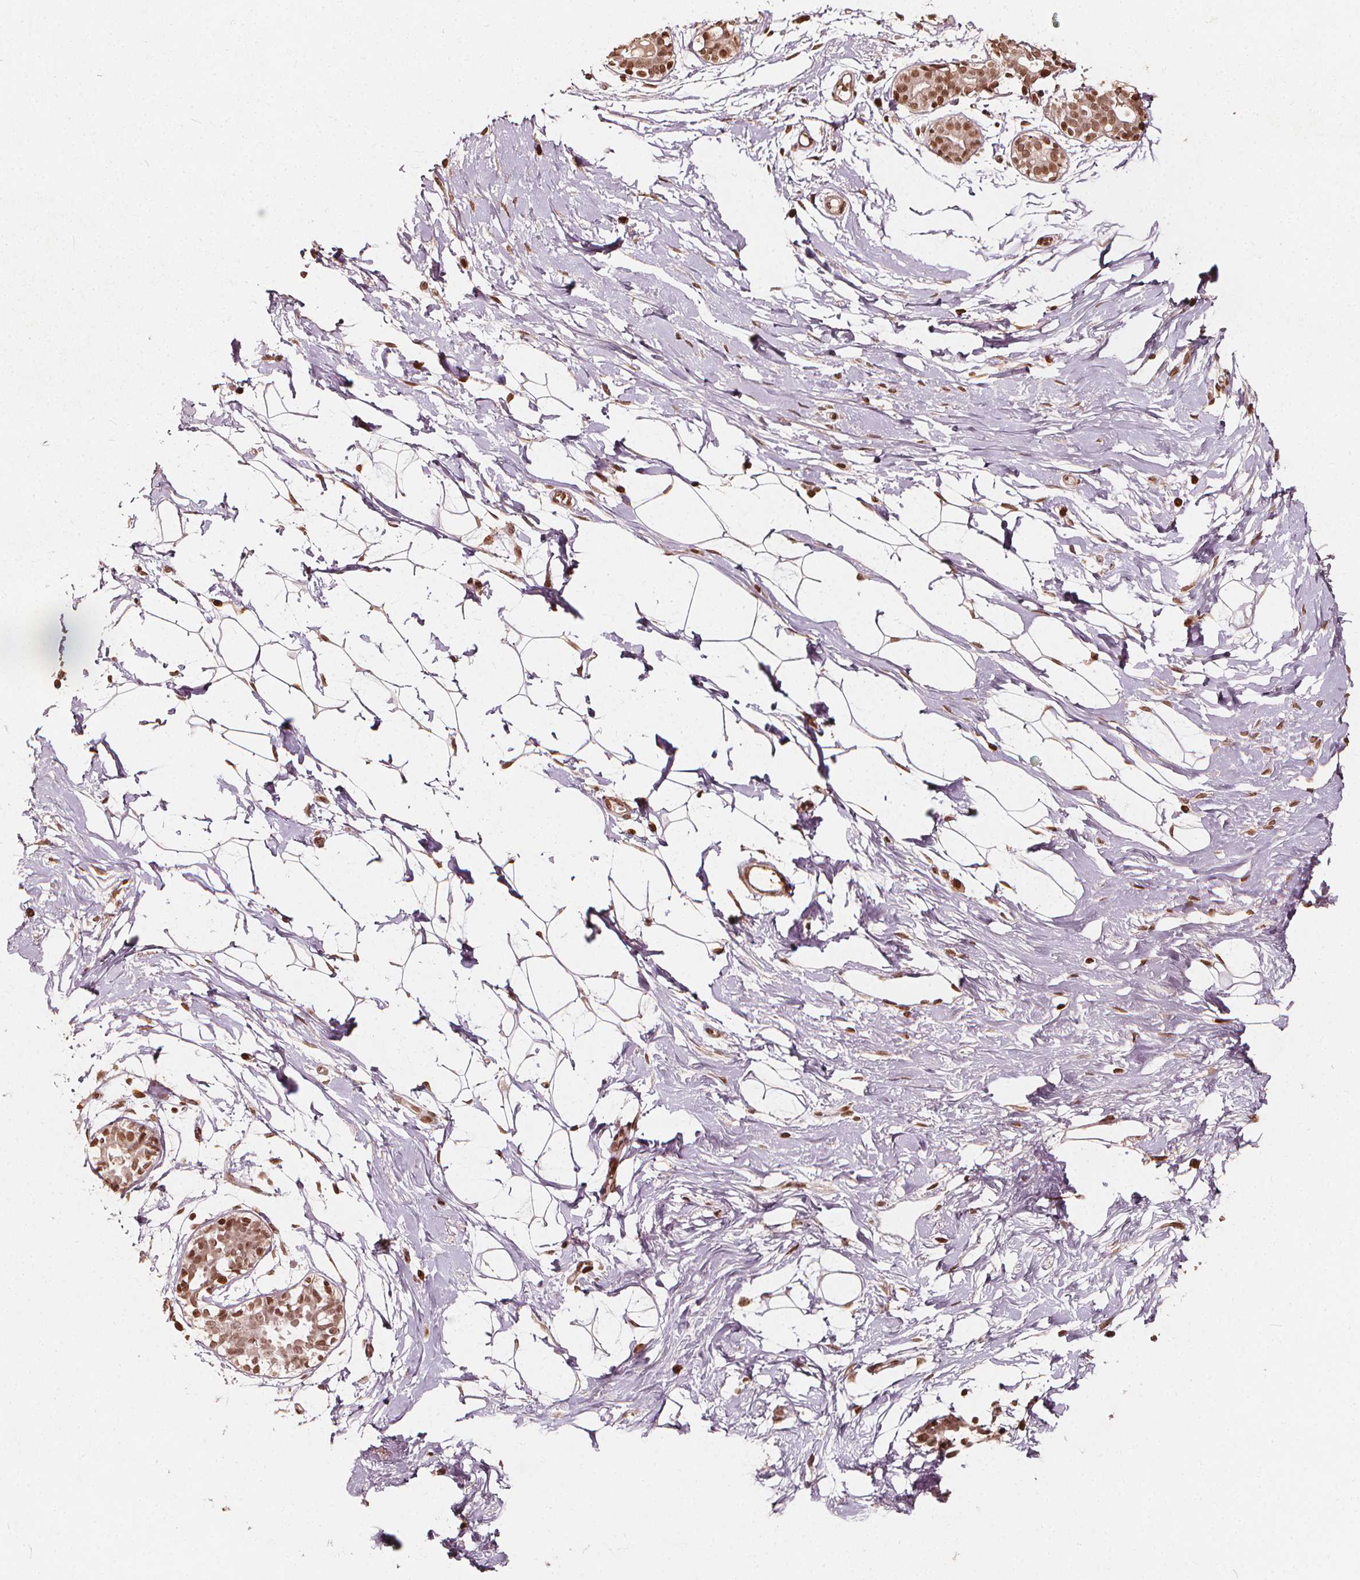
{"staining": {"intensity": "moderate", "quantity": ">75%", "location": "nuclear"}, "tissue": "breast", "cell_type": "Adipocytes", "image_type": "normal", "snomed": [{"axis": "morphology", "description": "Normal tissue, NOS"}, {"axis": "topography", "description": "Breast"}], "caption": "Immunohistochemistry (IHC) photomicrograph of normal breast stained for a protein (brown), which exhibits medium levels of moderate nuclear expression in approximately >75% of adipocytes.", "gene": "H3C14", "patient": {"sex": "female", "age": 49}}